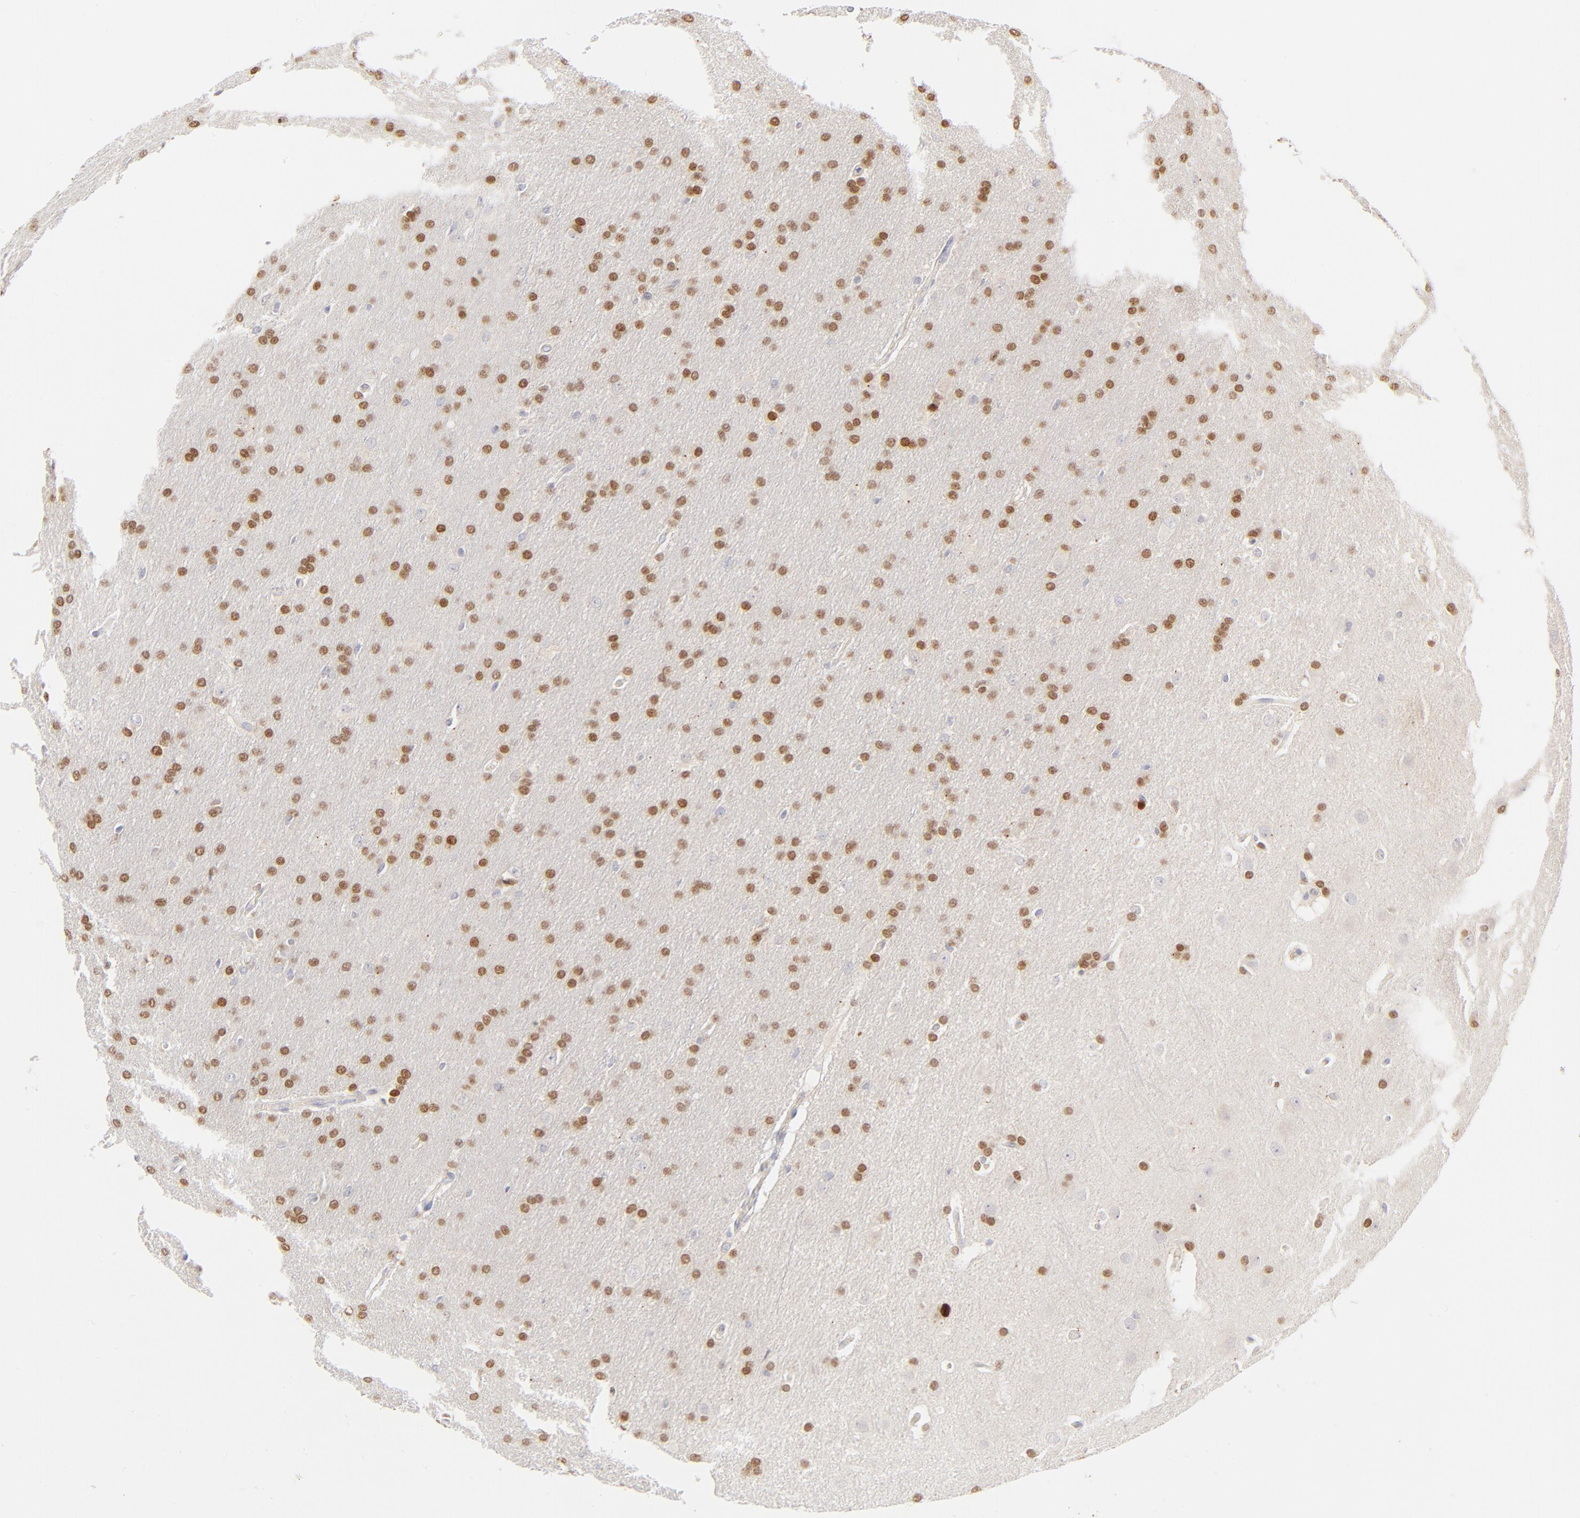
{"staining": {"intensity": "strong", "quantity": "25%-75%", "location": "nuclear"}, "tissue": "glioma", "cell_type": "Tumor cells", "image_type": "cancer", "snomed": [{"axis": "morphology", "description": "Glioma, malignant, Low grade"}, {"axis": "topography", "description": "Brain"}], "caption": "Strong nuclear protein positivity is seen in approximately 25%-75% of tumor cells in glioma.", "gene": "NKX2-2", "patient": {"sex": "female", "age": 32}}